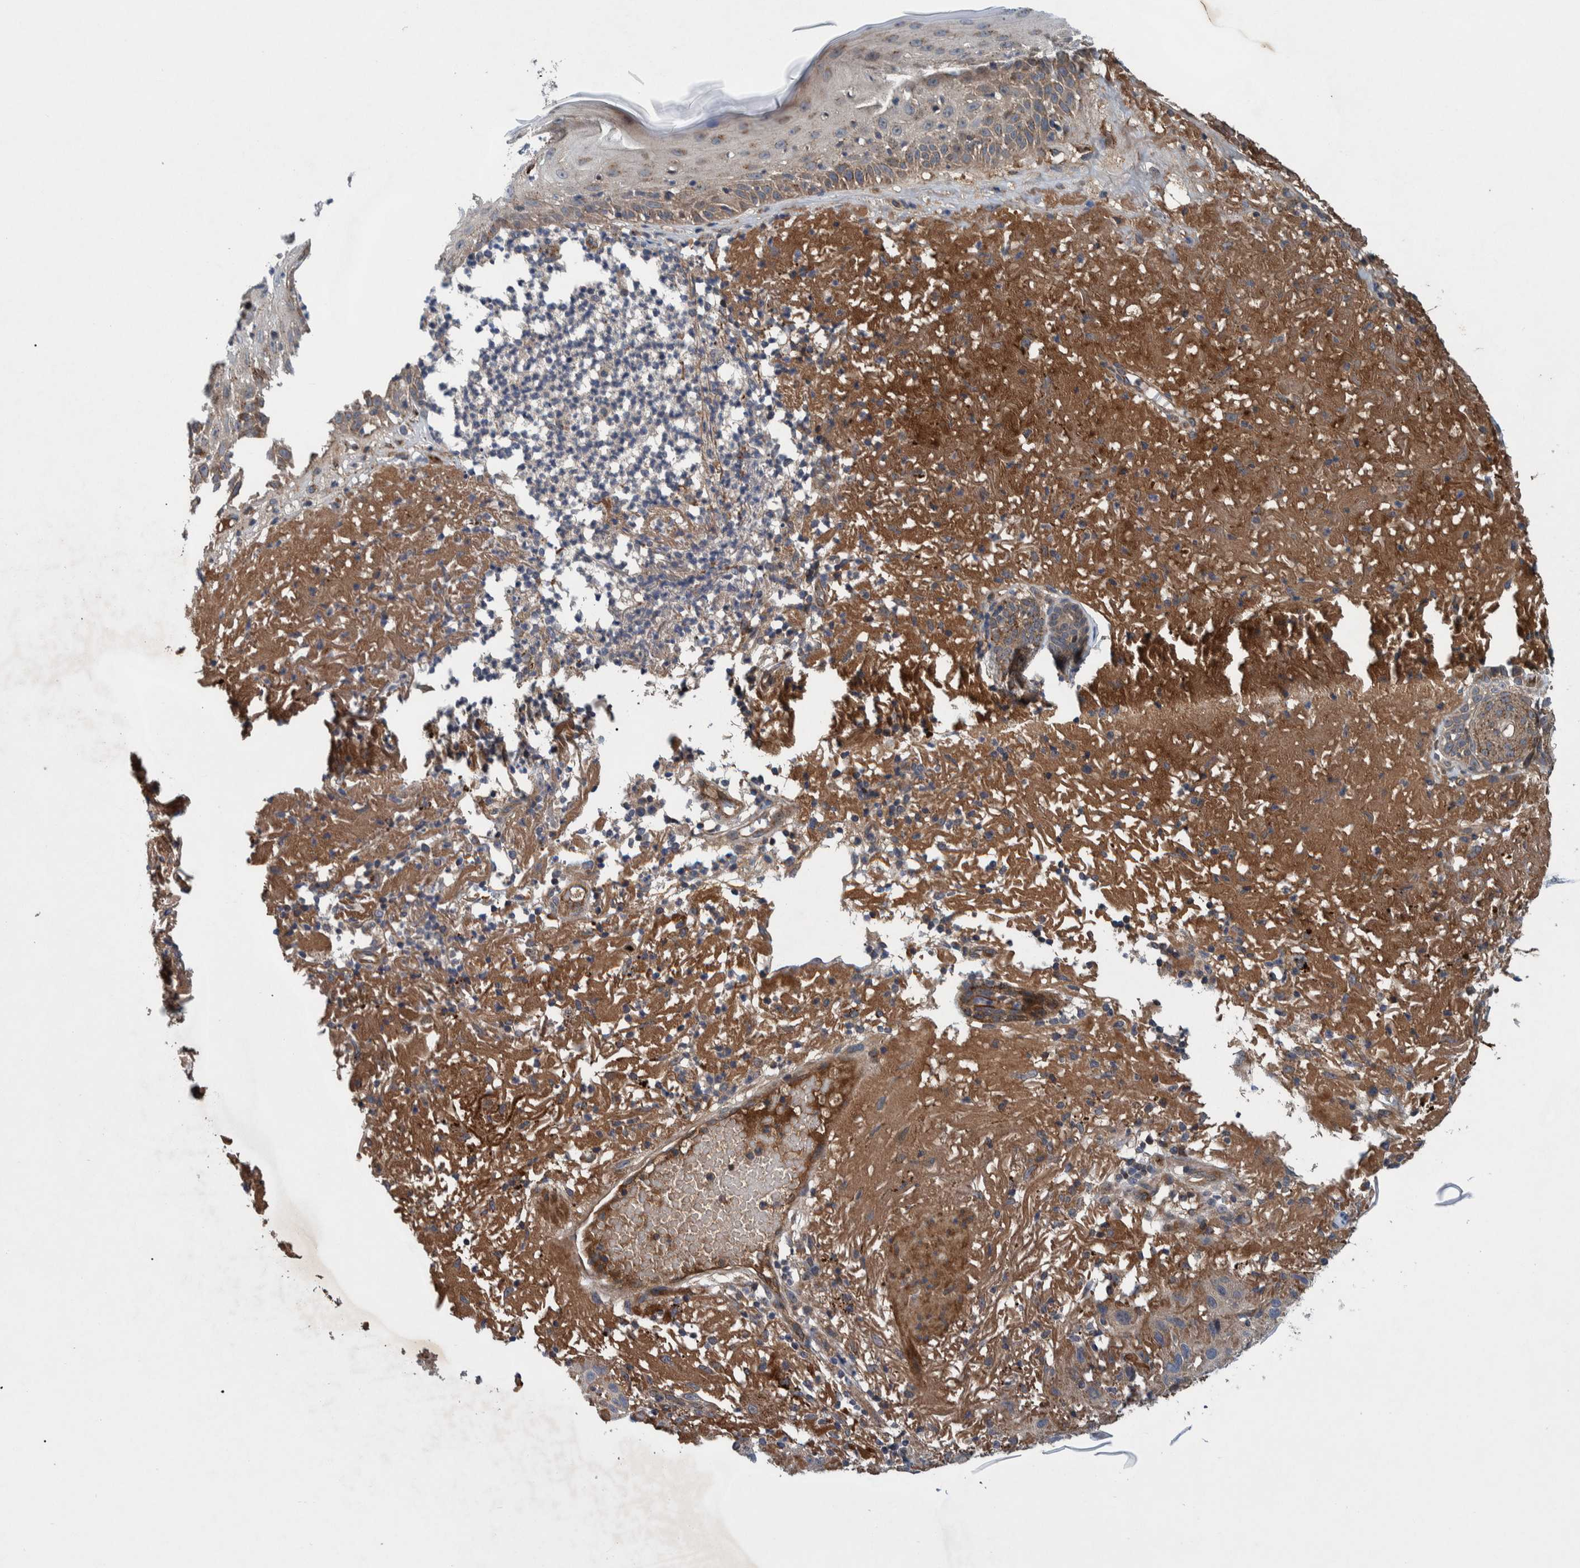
{"staining": {"intensity": "weak", "quantity": "<25%", "location": "cytoplasmic/membranous"}, "tissue": "skin cancer", "cell_type": "Tumor cells", "image_type": "cancer", "snomed": [{"axis": "morphology", "description": "Squamous cell carcinoma, NOS"}, {"axis": "topography", "description": "Skin"}], "caption": "DAB (3,3'-diaminobenzidine) immunohistochemical staining of skin cancer (squamous cell carcinoma) reveals no significant staining in tumor cells. (Stains: DAB immunohistochemistry (IHC) with hematoxylin counter stain, Microscopy: brightfield microscopy at high magnification).", "gene": "ITIH3", "patient": {"sex": "female", "age": 96}}